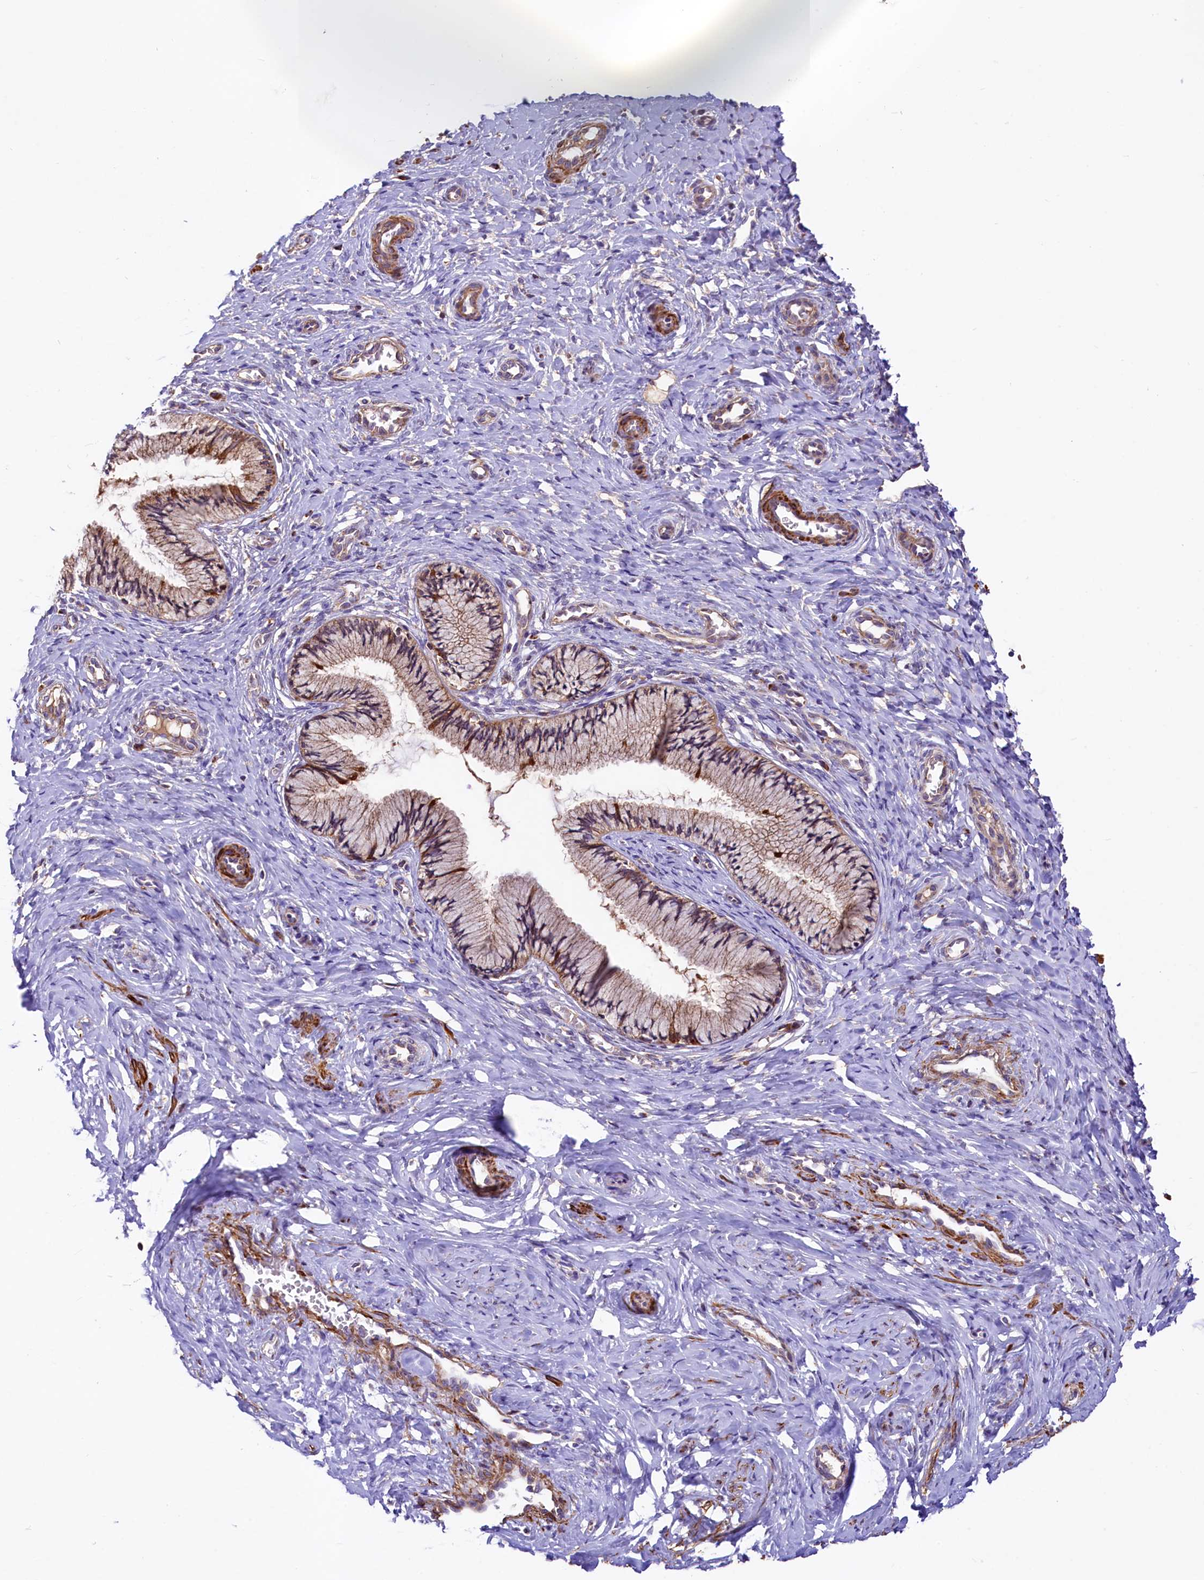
{"staining": {"intensity": "moderate", "quantity": ">75%", "location": "cytoplasmic/membranous"}, "tissue": "cervix", "cell_type": "Glandular cells", "image_type": "normal", "snomed": [{"axis": "morphology", "description": "Normal tissue, NOS"}, {"axis": "topography", "description": "Cervix"}], "caption": "Normal cervix exhibits moderate cytoplasmic/membranous expression in about >75% of glandular cells, visualized by immunohistochemistry.", "gene": "CIAO3", "patient": {"sex": "female", "age": 27}}